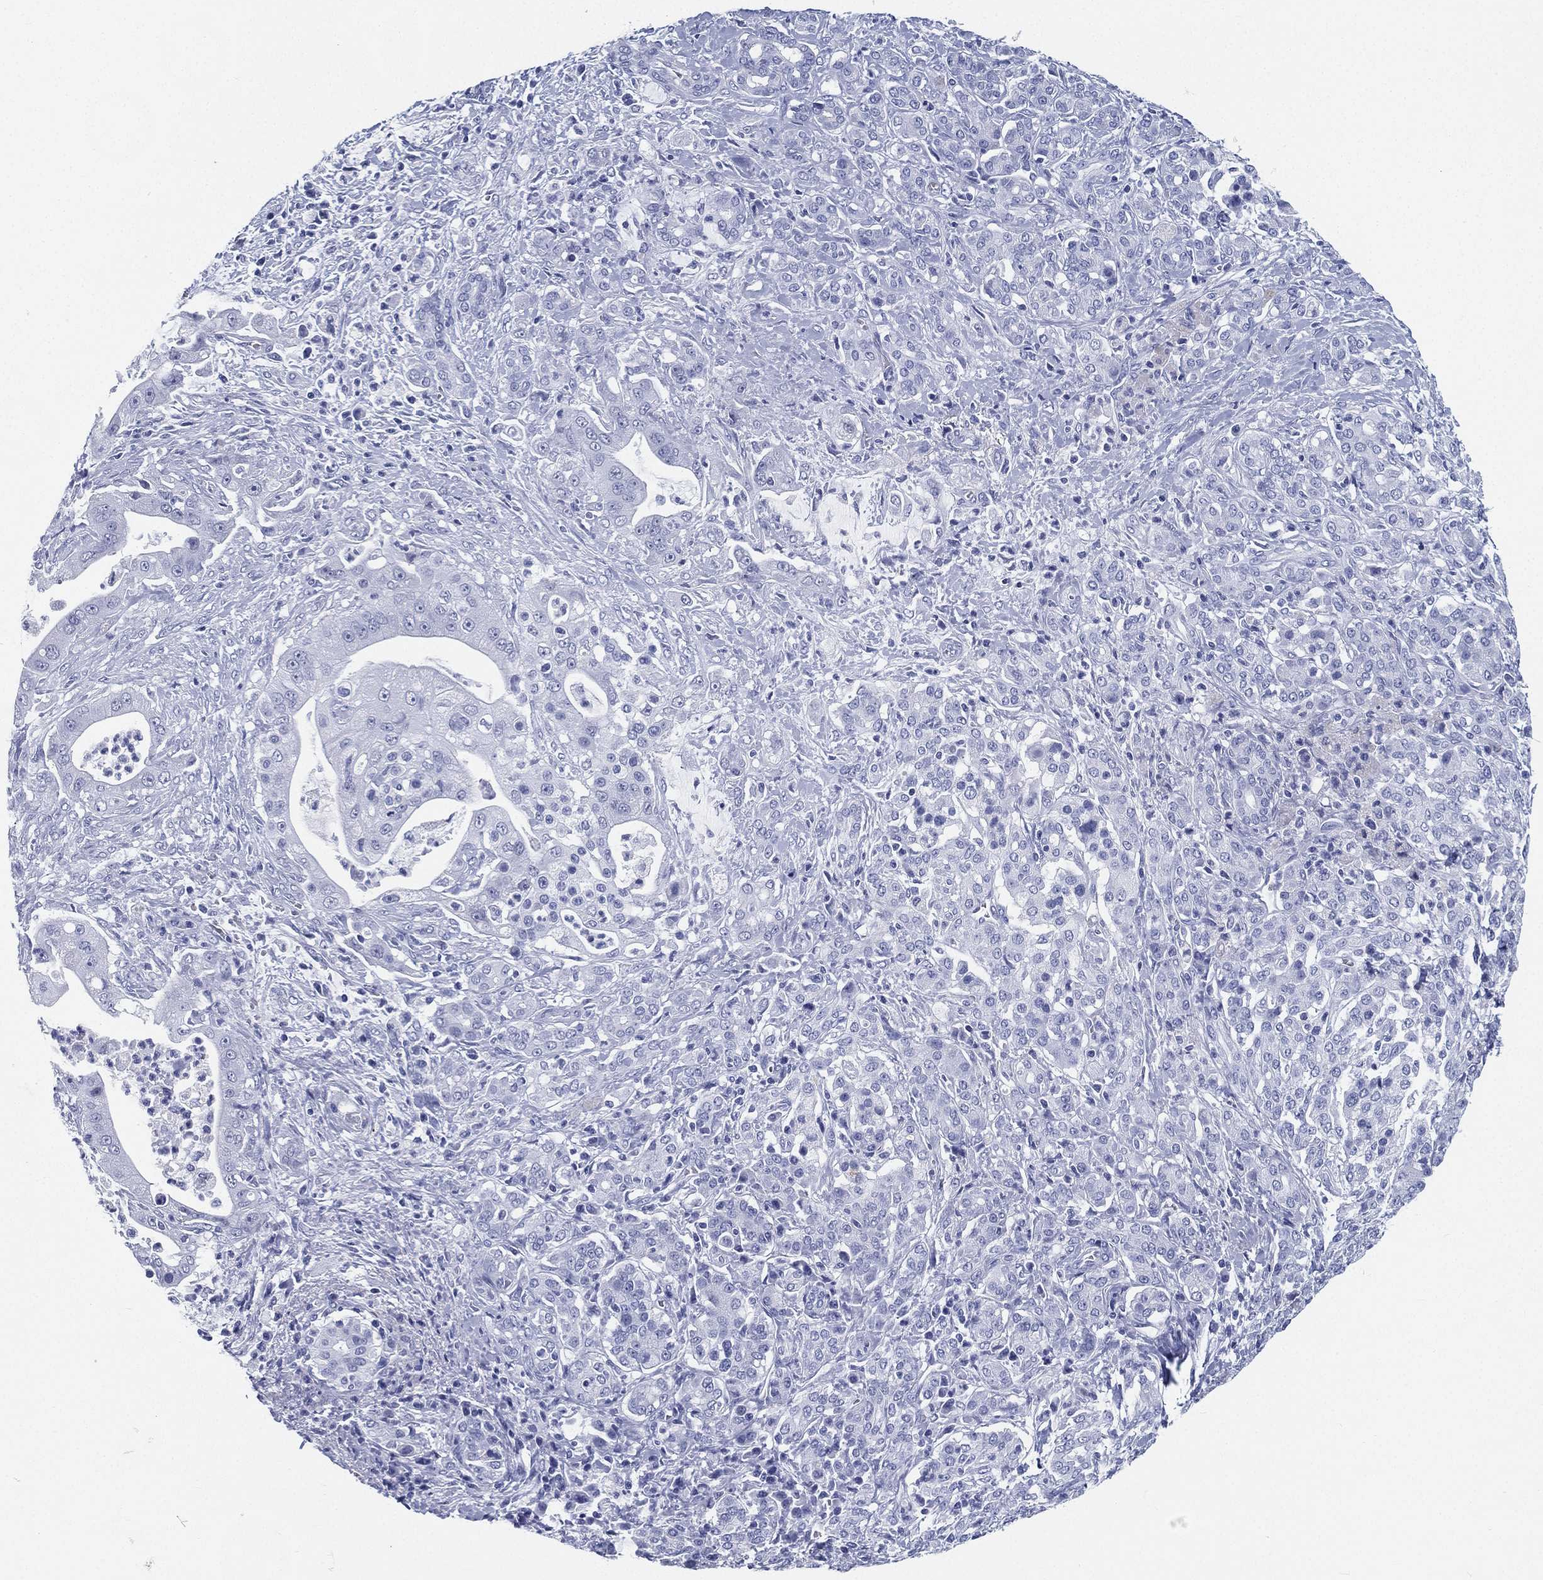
{"staining": {"intensity": "negative", "quantity": "none", "location": "none"}, "tissue": "pancreatic cancer", "cell_type": "Tumor cells", "image_type": "cancer", "snomed": [{"axis": "morphology", "description": "Normal tissue, NOS"}, {"axis": "morphology", "description": "Inflammation, NOS"}, {"axis": "morphology", "description": "Adenocarcinoma, NOS"}, {"axis": "topography", "description": "Pancreas"}], "caption": "This is an IHC histopathology image of pancreatic adenocarcinoma. There is no staining in tumor cells.", "gene": "ATP1B2", "patient": {"sex": "male", "age": 57}}